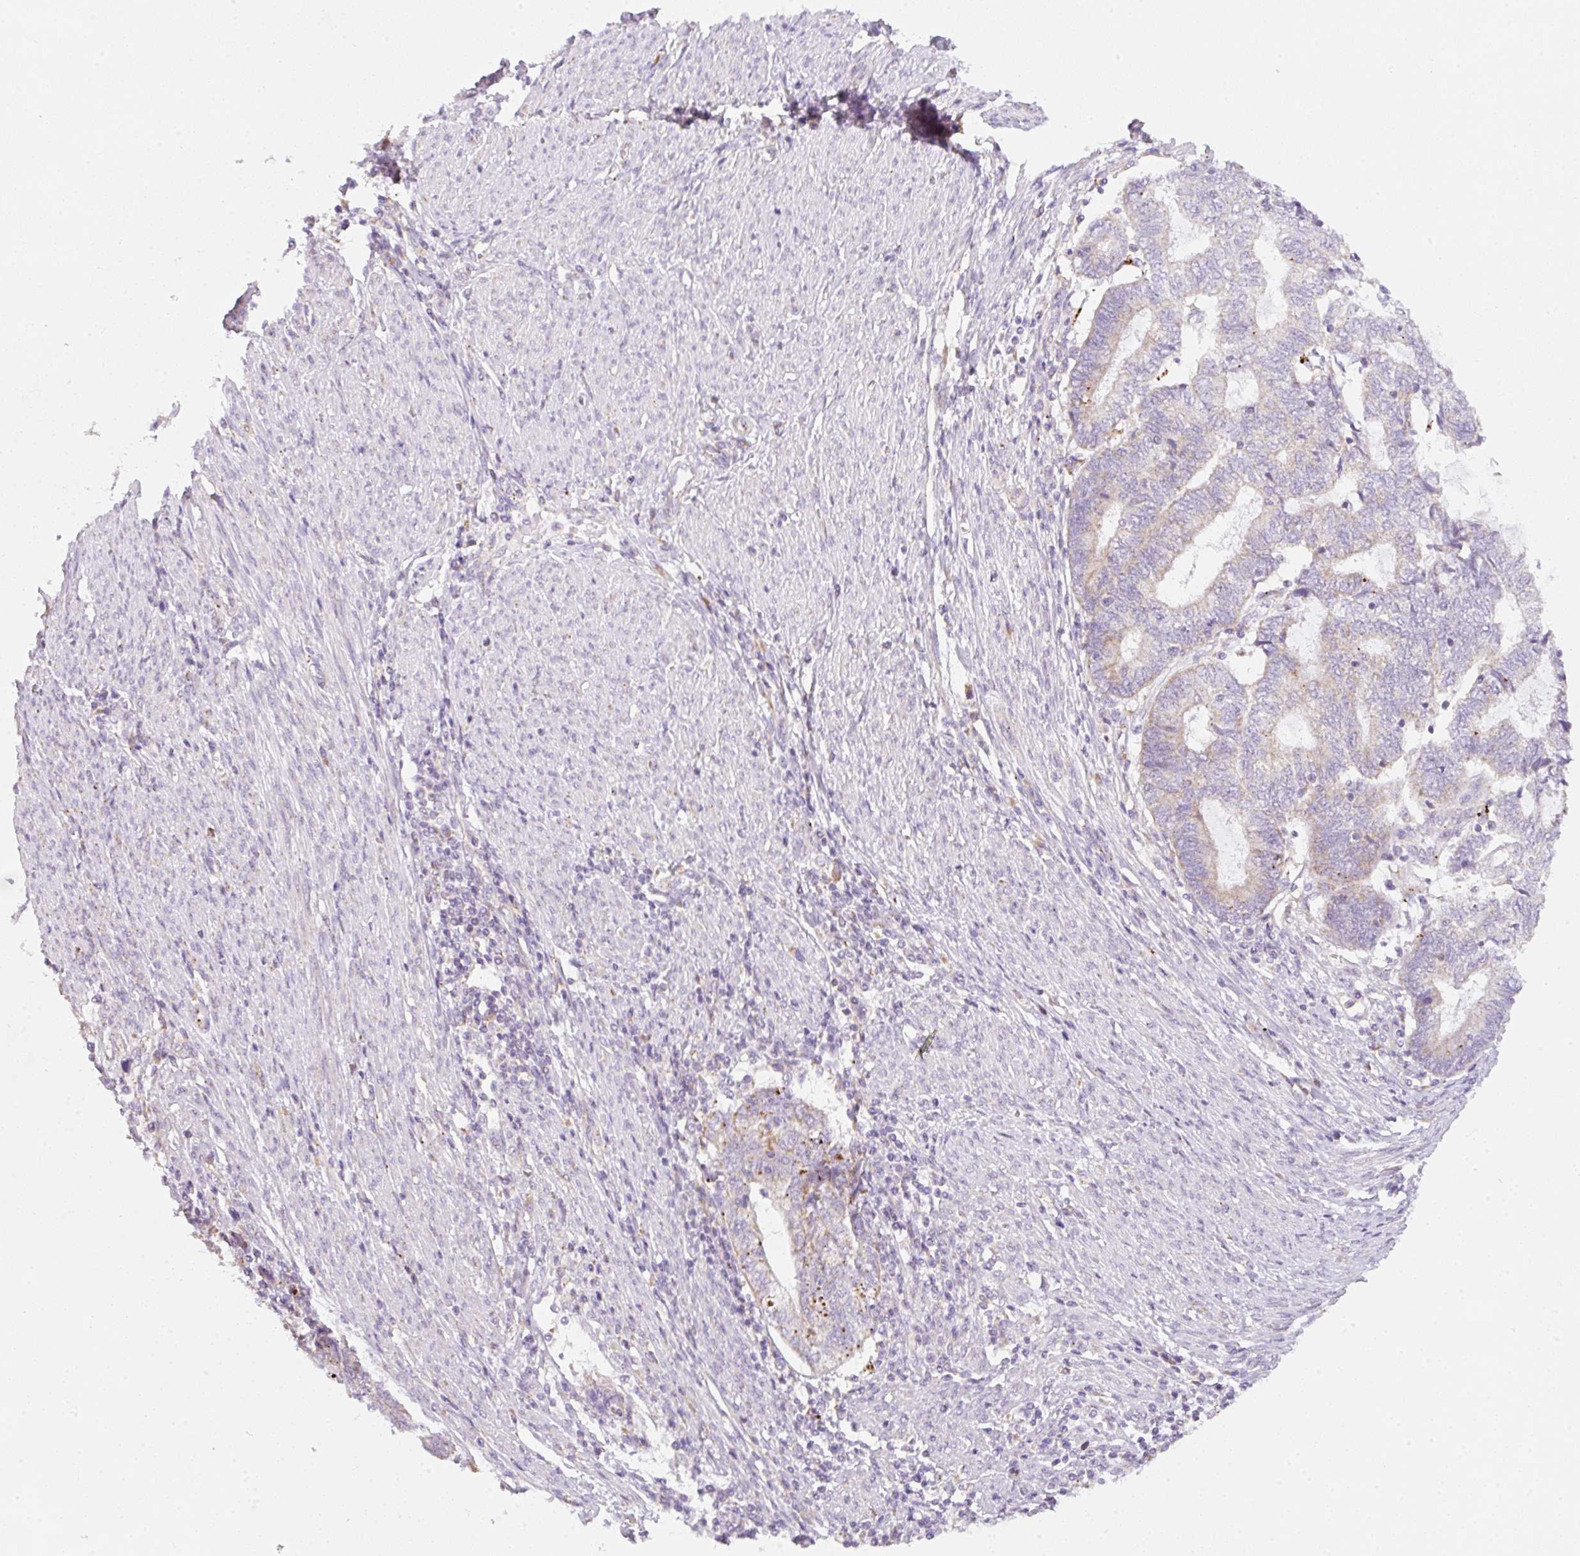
{"staining": {"intensity": "moderate", "quantity": "<25%", "location": "cytoplasmic/membranous"}, "tissue": "endometrial cancer", "cell_type": "Tumor cells", "image_type": "cancer", "snomed": [{"axis": "morphology", "description": "Adenocarcinoma, NOS"}, {"axis": "topography", "description": "Uterus"}, {"axis": "topography", "description": "Endometrium"}], "caption": "High-magnification brightfield microscopy of adenocarcinoma (endometrial) stained with DAB (3,3'-diaminobenzidine) (brown) and counterstained with hematoxylin (blue). tumor cells exhibit moderate cytoplasmic/membranous staining is seen in about<25% of cells.", "gene": "CLEC3A", "patient": {"sex": "female", "age": 70}}